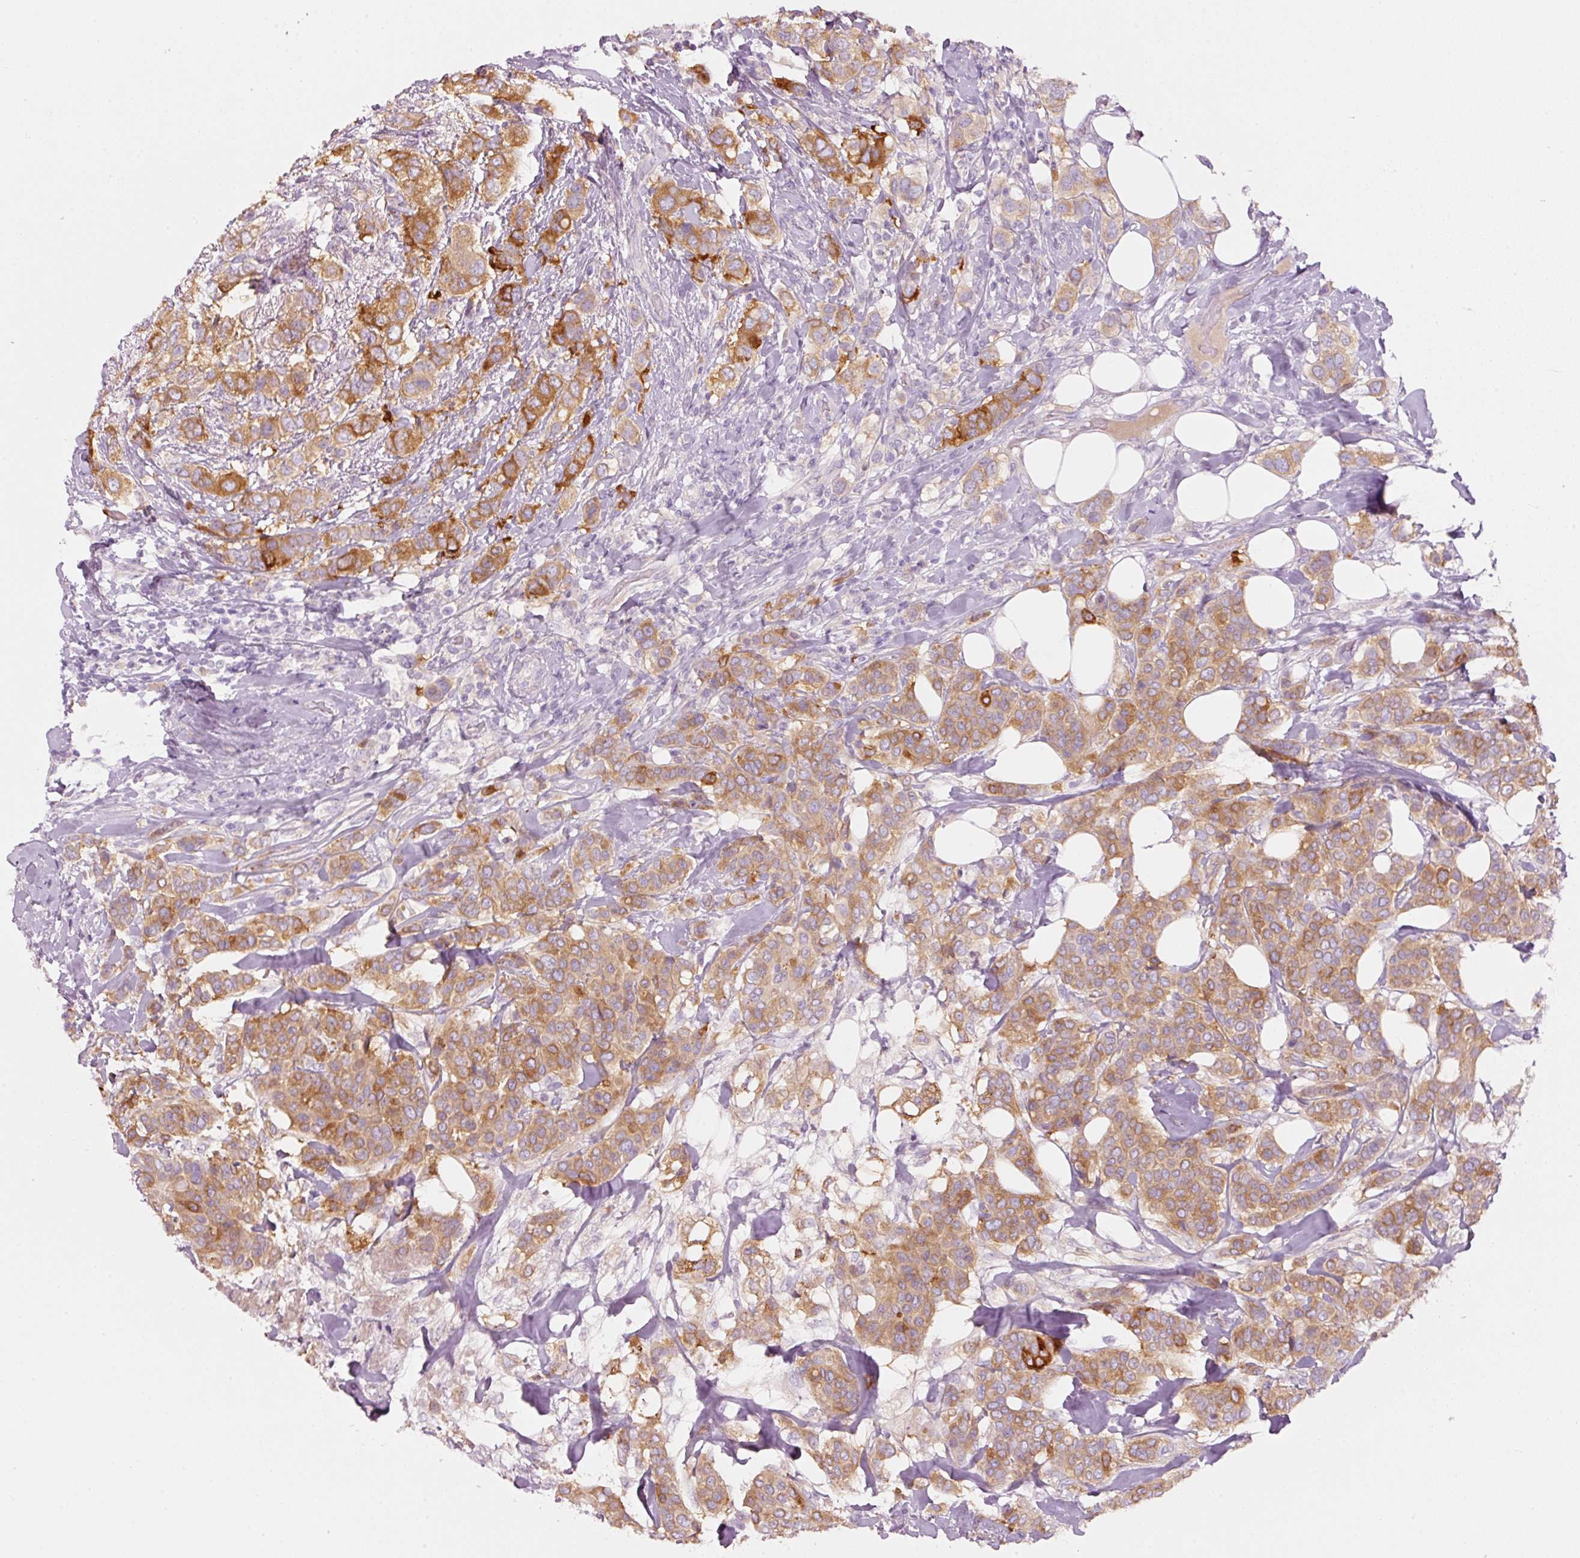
{"staining": {"intensity": "strong", "quantity": ">75%", "location": "cytoplasmic/membranous"}, "tissue": "breast cancer", "cell_type": "Tumor cells", "image_type": "cancer", "snomed": [{"axis": "morphology", "description": "Lobular carcinoma"}, {"axis": "topography", "description": "Breast"}], "caption": "This micrograph demonstrates immunohistochemistry staining of human breast cancer, with high strong cytoplasmic/membranous expression in approximately >75% of tumor cells.", "gene": "PDXDC1", "patient": {"sex": "female", "age": 51}}